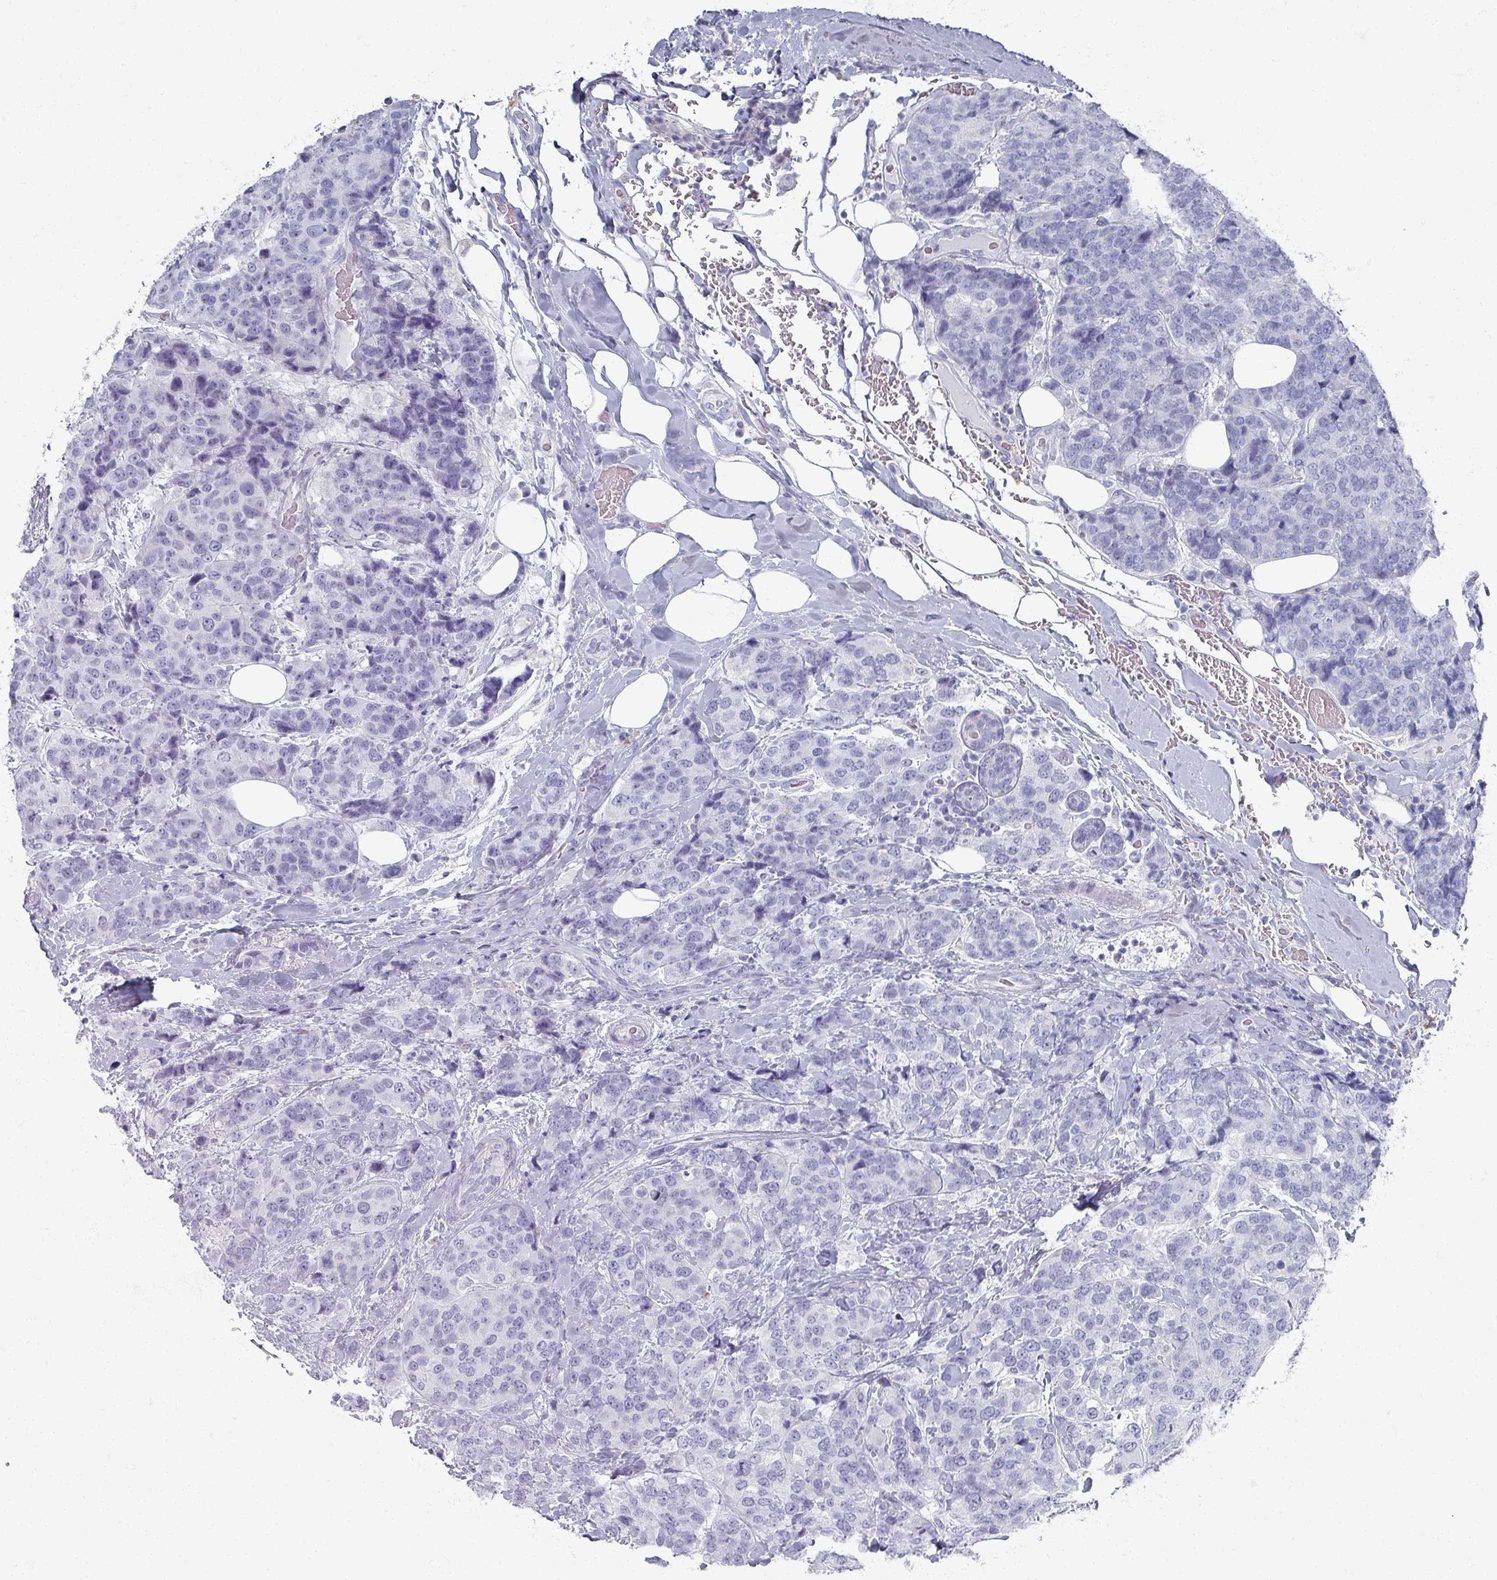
{"staining": {"intensity": "negative", "quantity": "none", "location": "none"}, "tissue": "breast cancer", "cell_type": "Tumor cells", "image_type": "cancer", "snomed": [{"axis": "morphology", "description": "Lobular carcinoma"}, {"axis": "topography", "description": "Breast"}], "caption": "Tumor cells are negative for brown protein staining in breast lobular carcinoma.", "gene": "OMG", "patient": {"sex": "female", "age": 59}}